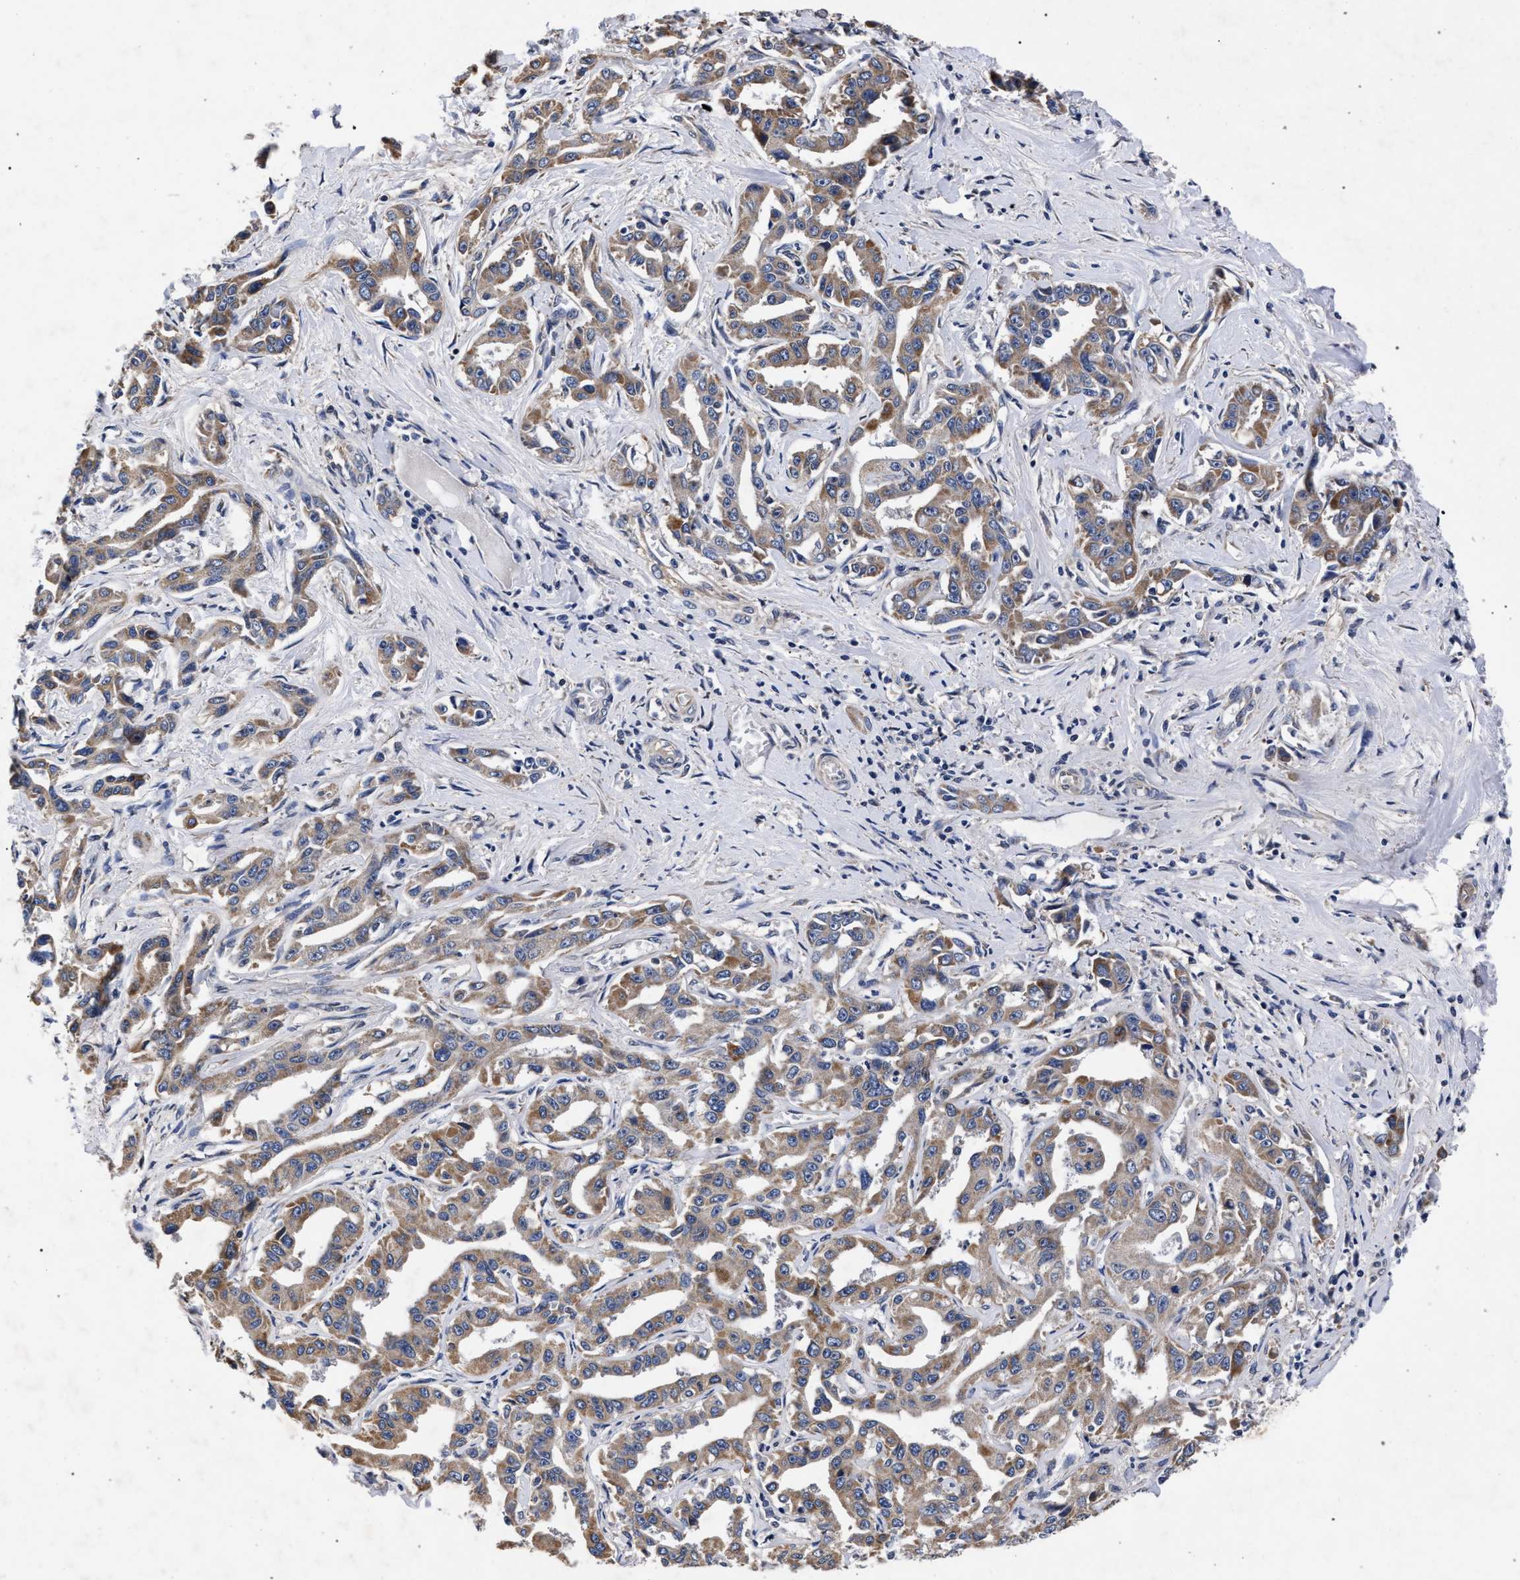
{"staining": {"intensity": "moderate", "quantity": ">75%", "location": "cytoplasmic/membranous"}, "tissue": "liver cancer", "cell_type": "Tumor cells", "image_type": "cancer", "snomed": [{"axis": "morphology", "description": "Cholangiocarcinoma"}, {"axis": "topography", "description": "Liver"}], "caption": "This micrograph reveals liver cancer stained with IHC to label a protein in brown. The cytoplasmic/membranous of tumor cells show moderate positivity for the protein. Nuclei are counter-stained blue.", "gene": "CFAP95", "patient": {"sex": "male", "age": 59}}